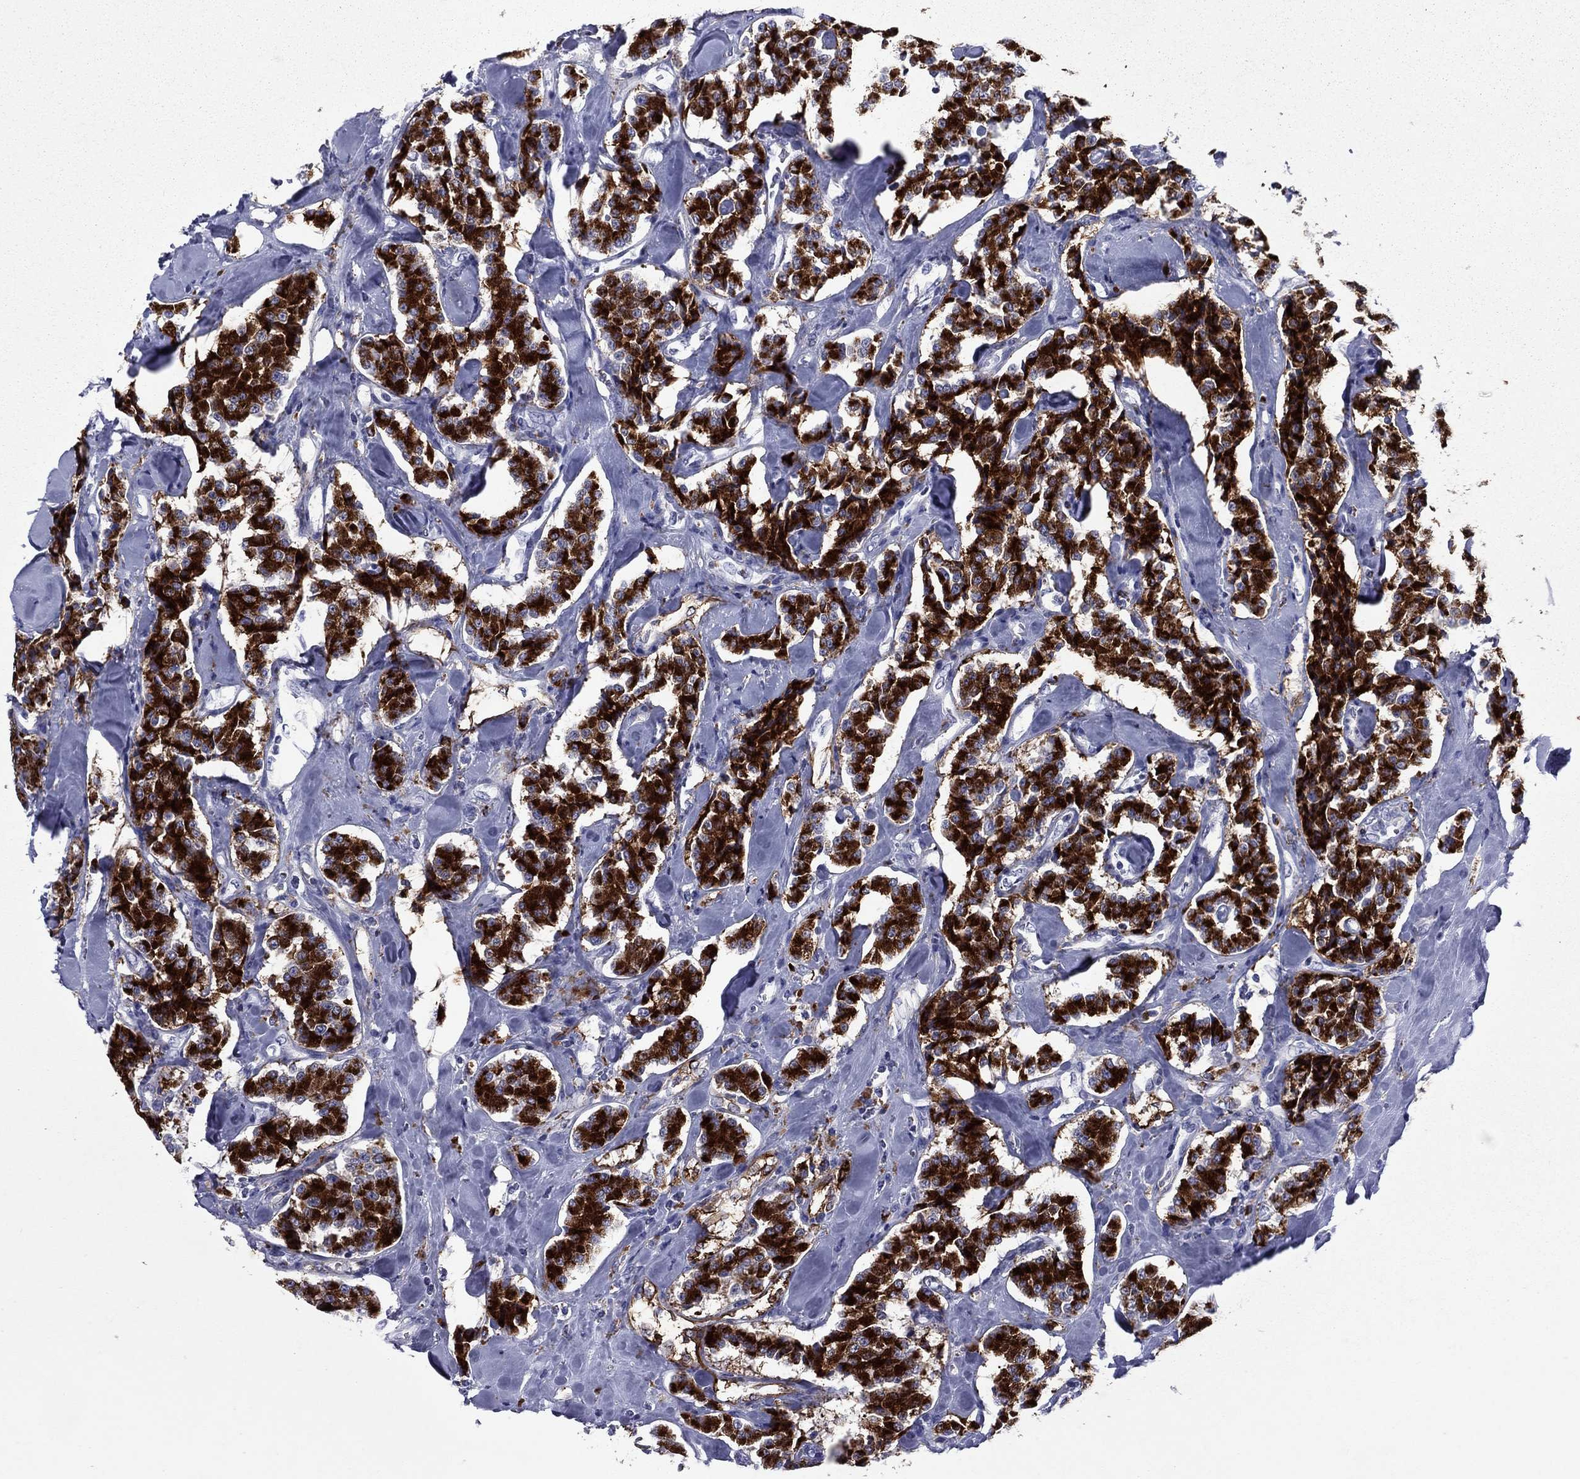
{"staining": {"intensity": "strong", "quantity": ">75%", "location": "cytoplasmic/membranous"}, "tissue": "carcinoid", "cell_type": "Tumor cells", "image_type": "cancer", "snomed": [{"axis": "morphology", "description": "Carcinoid, malignant, NOS"}, {"axis": "topography", "description": "Pancreas"}], "caption": "Malignant carcinoid stained with a brown dye shows strong cytoplasmic/membranous positive positivity in approximately >75% of tumor cells.", "gene": "MADCAM1", "patient": {"sex": "male", "age": 41}}